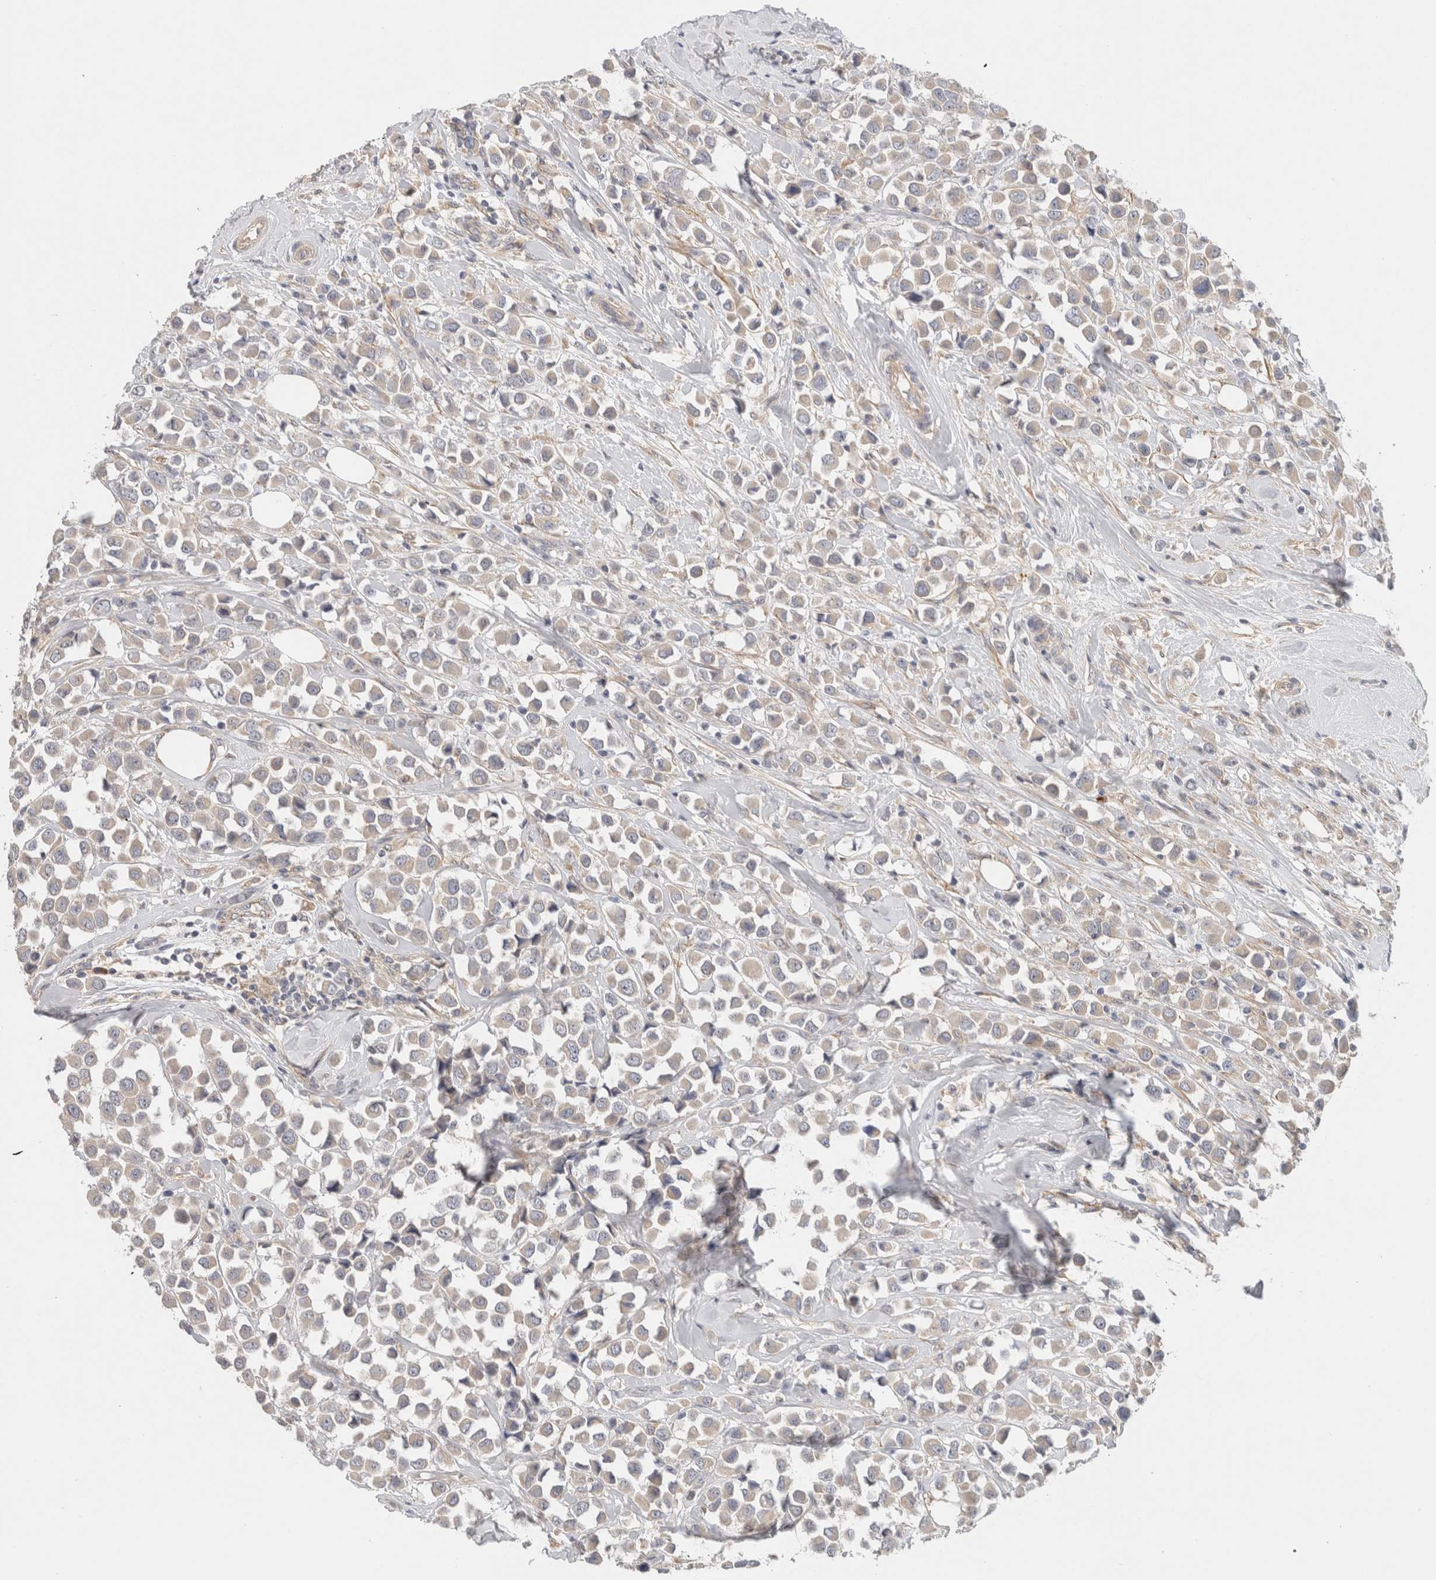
{"staining": {"intensity": "weak", "quantity": "<25%", "location": "cytoplasmic/membranous"}, "tissue": "breast cancer", "cell_type": "Tumor cells", "image_type": "cancer", "snomed": [{"axis": "morphology", "description": "Duct carcinoma"}, {"axis": "topography", "description": "Breast"}], "caption": "DAB immunohistochemical staining of breast invasive ductal carcinoma reveals no significant staining in tumor cells.", "gene": "SGK3", "patient": {"sex": "female", "age": 61}}